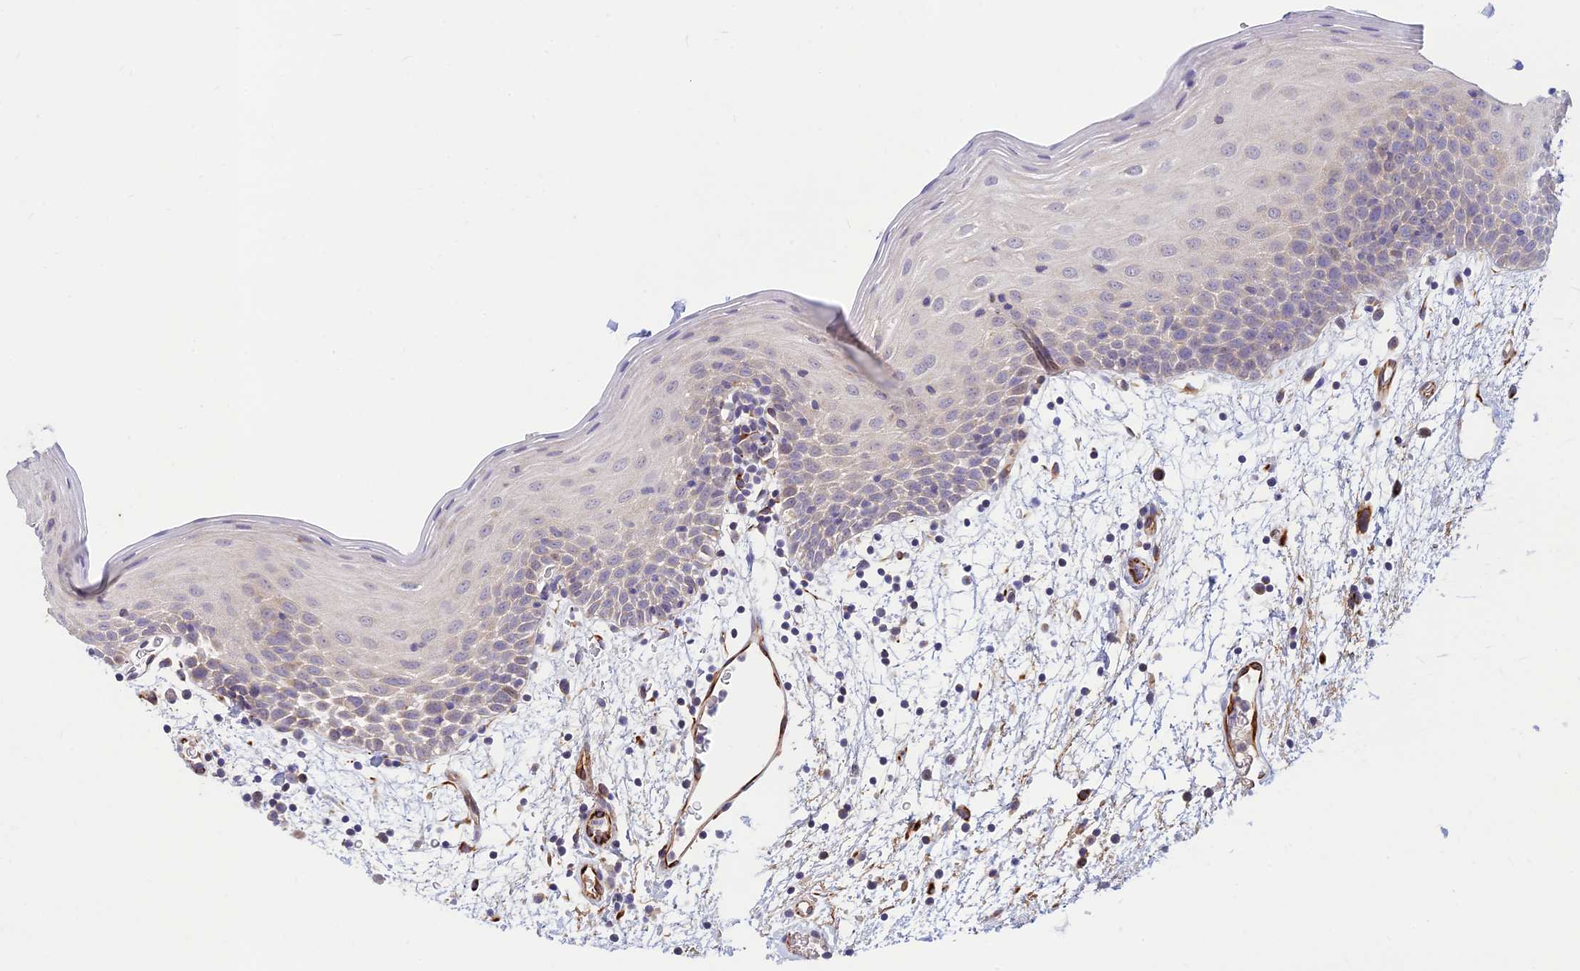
{"staining": {"intensity": "weak", "quantity": "25%-75%", "location": "cytoplasmic/membranous"}, "tissue": "oral mucosa", "cell_type": "Squamous epithelial cells", "image_type": "normal", "snomed": [{"axis": "morphology", "description": "Normal tissue, NOS"}, {"axis": "topography", "description": "Skeletal muscle"}, {"axis": "topography", "description": "Oral tissue"}, {"axis": "topography", "description": "Salivary gland"}, {"axis": "topography", "description": "Peripheral nerve tissue"}], "caption": "Brown immunohistochemical staining in unremarkable human oral mucosa exhibits weak cytoplasmic/membranous staining in approximately 25%-75% of squamous epithelial cells. (DAB (3,3'-diaminobenzidine) IHC with brightfield microscopy, high magnification).", "gene": "ST8SIA5", "patient": {"sex": "male", "age": 54}}